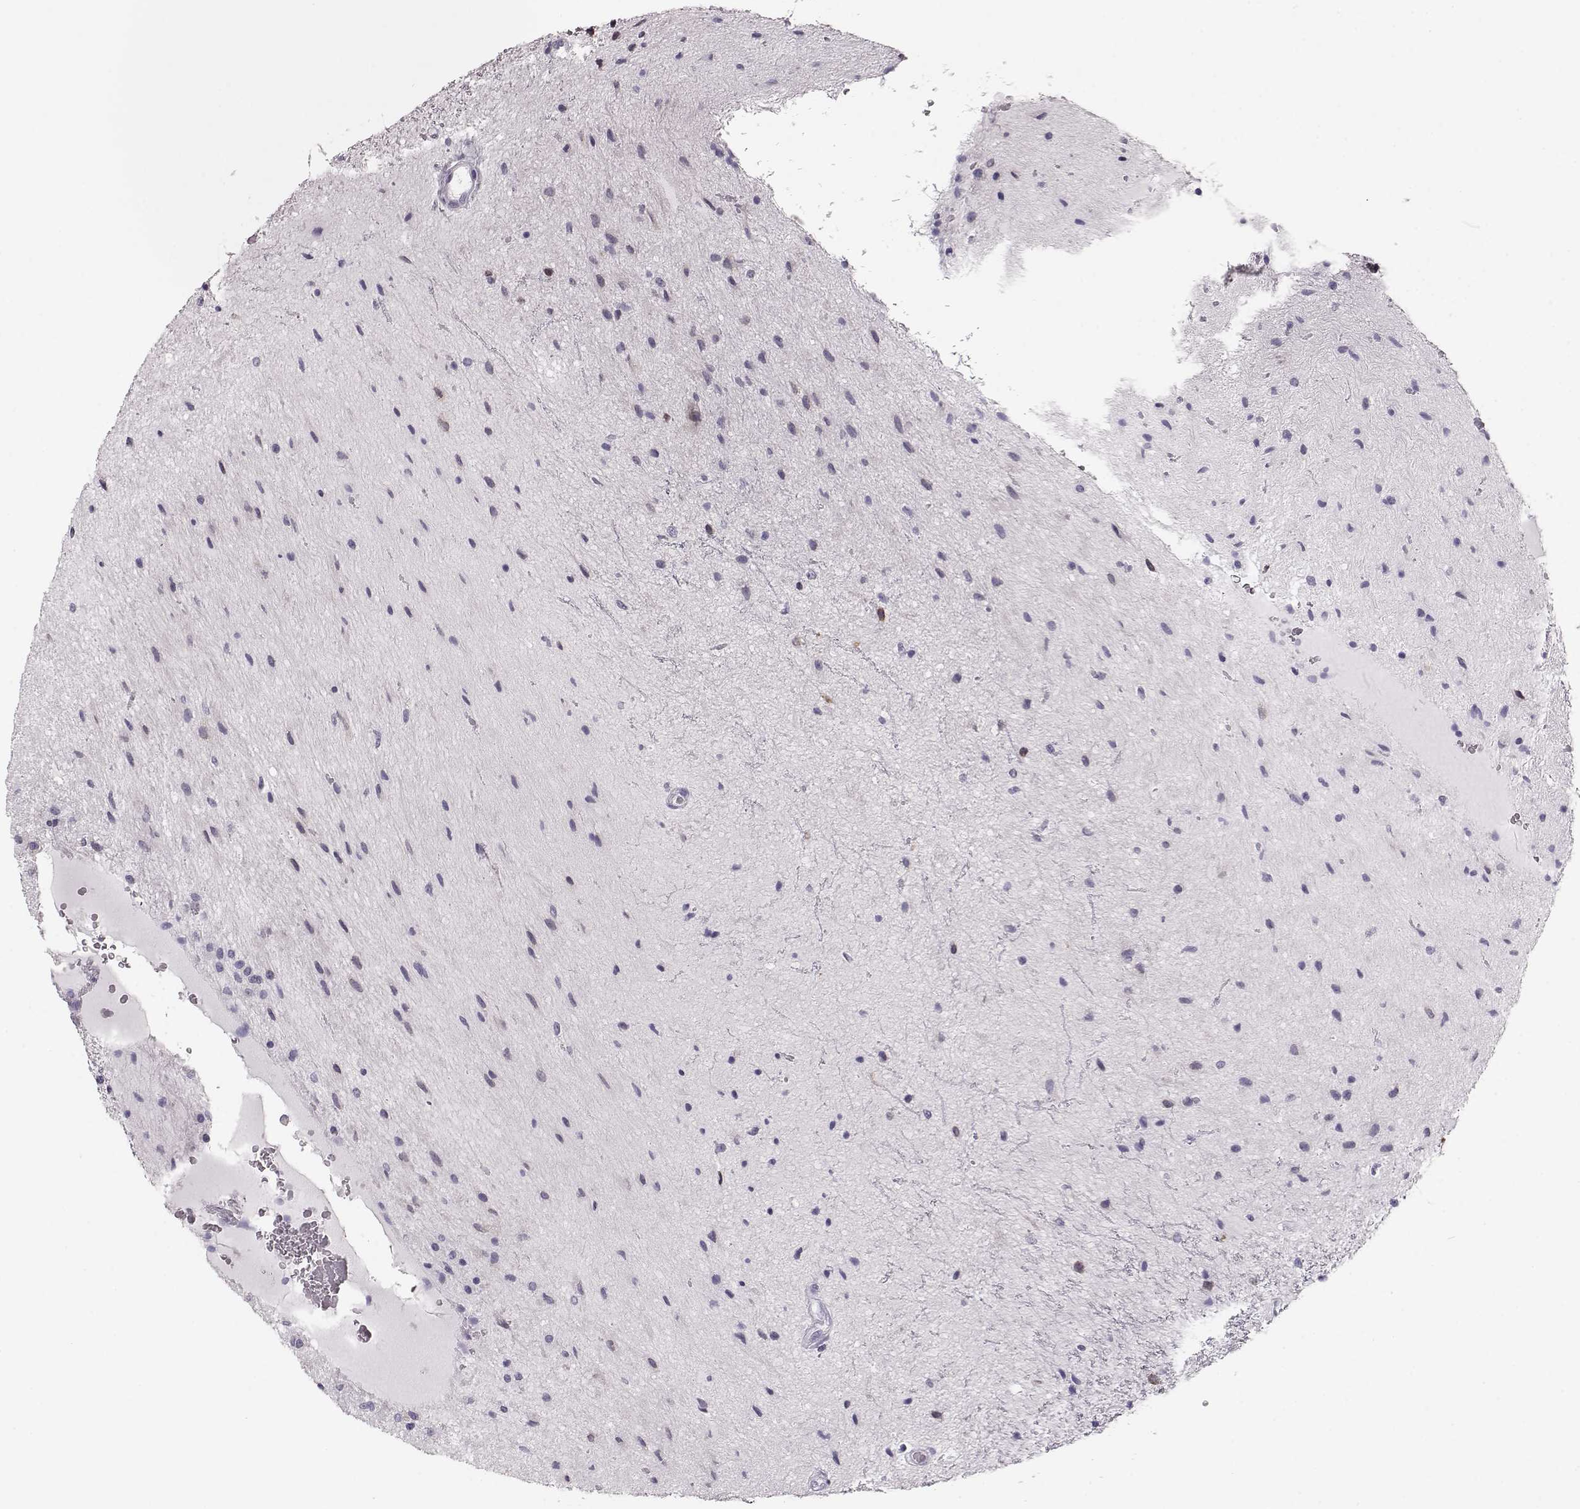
{"staining": {"intensity": "negative", "quantity": "none", "location": "none"}, "tissue": "glioma", "cell_type": "Tumor cells", "image_type": "cancer", "snomed": [{"axis": "morphology", "description": "Glioma, malignant, Low grade"}, {"axis": "topography", "description": "Cerebellum"}], "caption": "Immunohistochemical staining of low-grade glioma (malignant) demonstrates no significant staining in tumor cells.", "gene": "ELOVL5", "patient": {"sex": "female", "age": 14}}